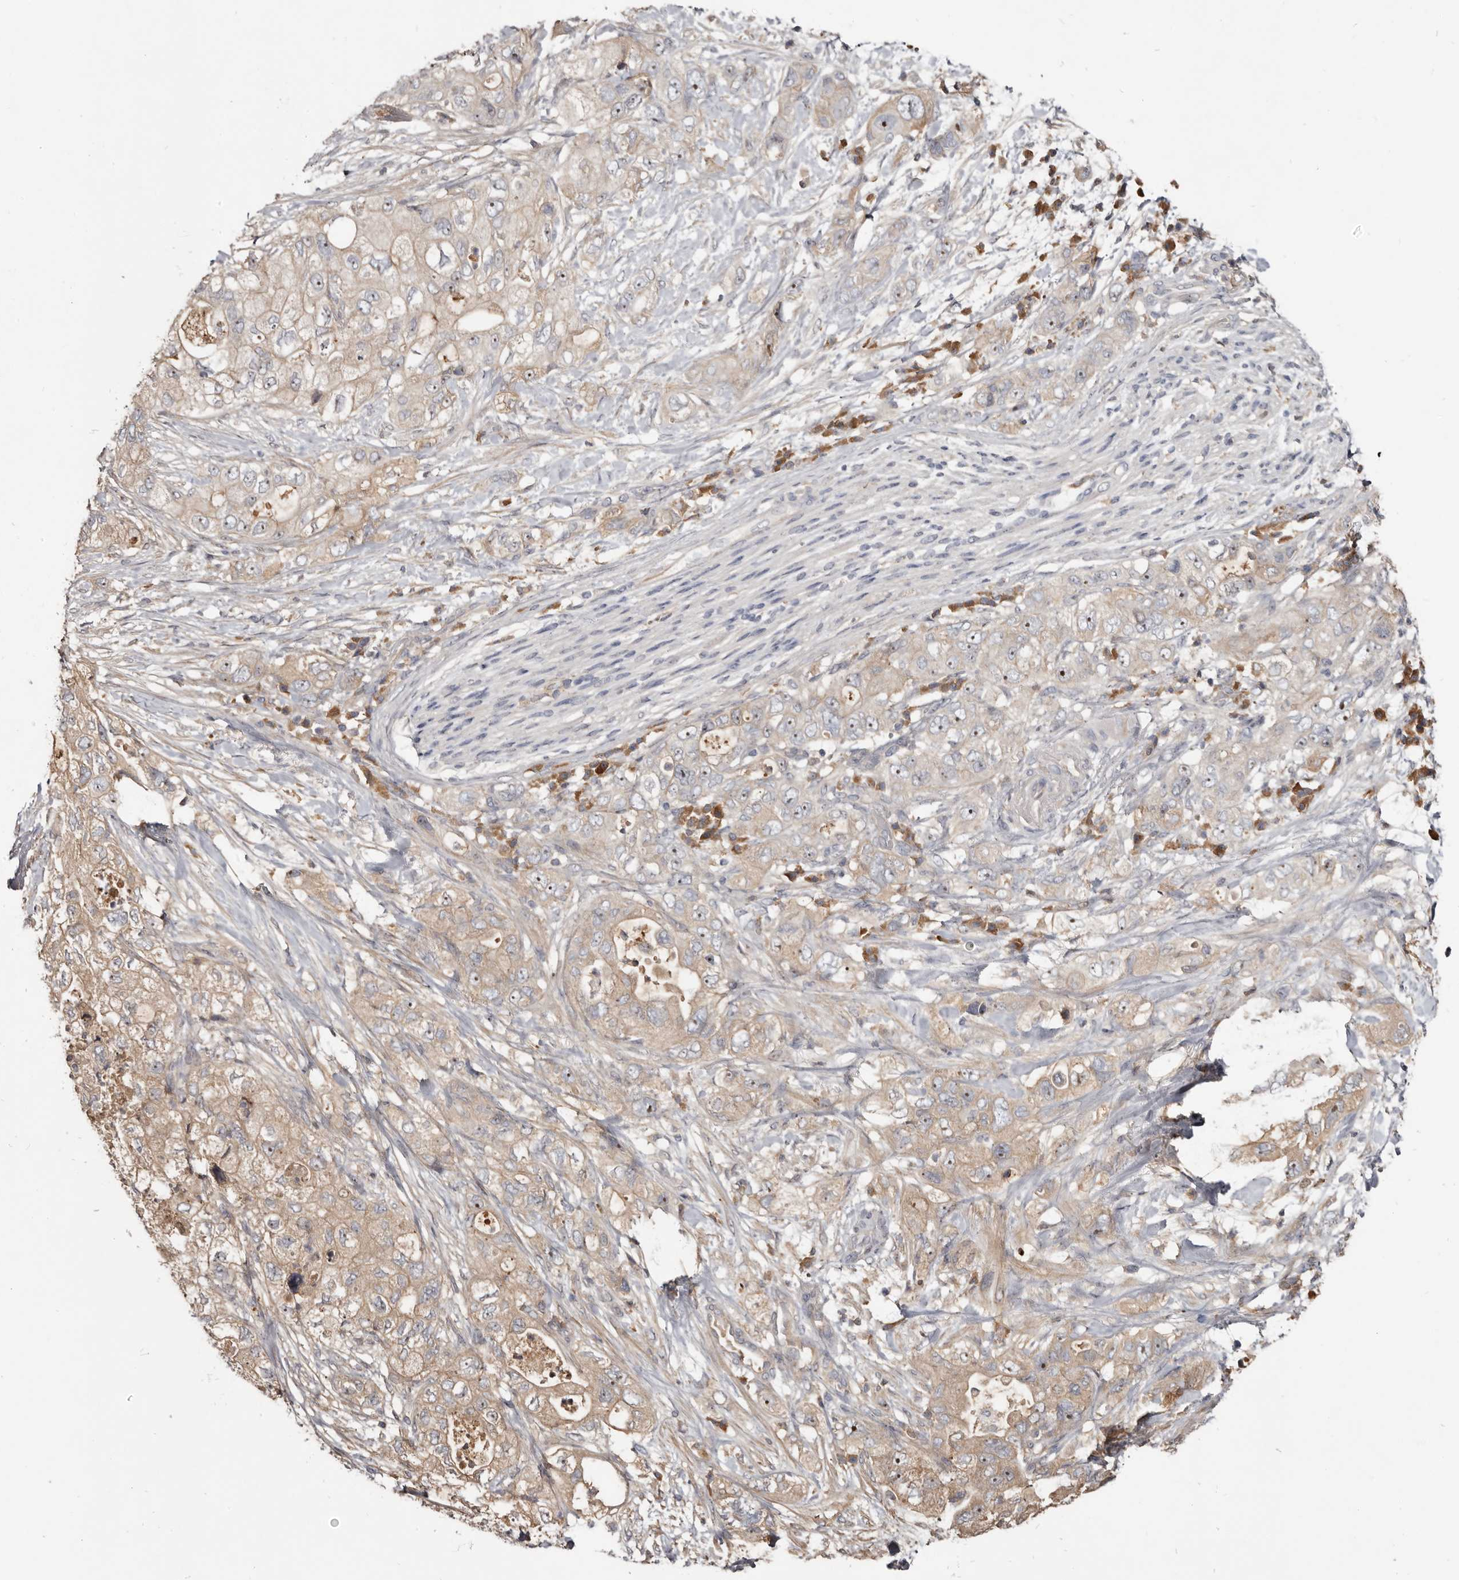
{"staining": {"intensity": "weak", "quantity": ">75%", "location": "cytoplasmic/membranous,nuclear"}, "tissue": "pancreatic cancer", "cell_type": "Tumor cells", "image_type": "cancer", "snomed": [{"axis": "morphology", "description": "Adenocarcinoma, NOS"}, {"axis": "topography", "description": "Pancreas"}], "caption": "Pancreatic adenocarcinoma tissue reveals weak cytoplasmic/membranous and nuclear positivity in about >75% of tumor cells The protein of interest is shown in brown color, while the nuclei are stained blue.", "gene": "TTC39A", "patient": {"sex": "female", "age": 73}}